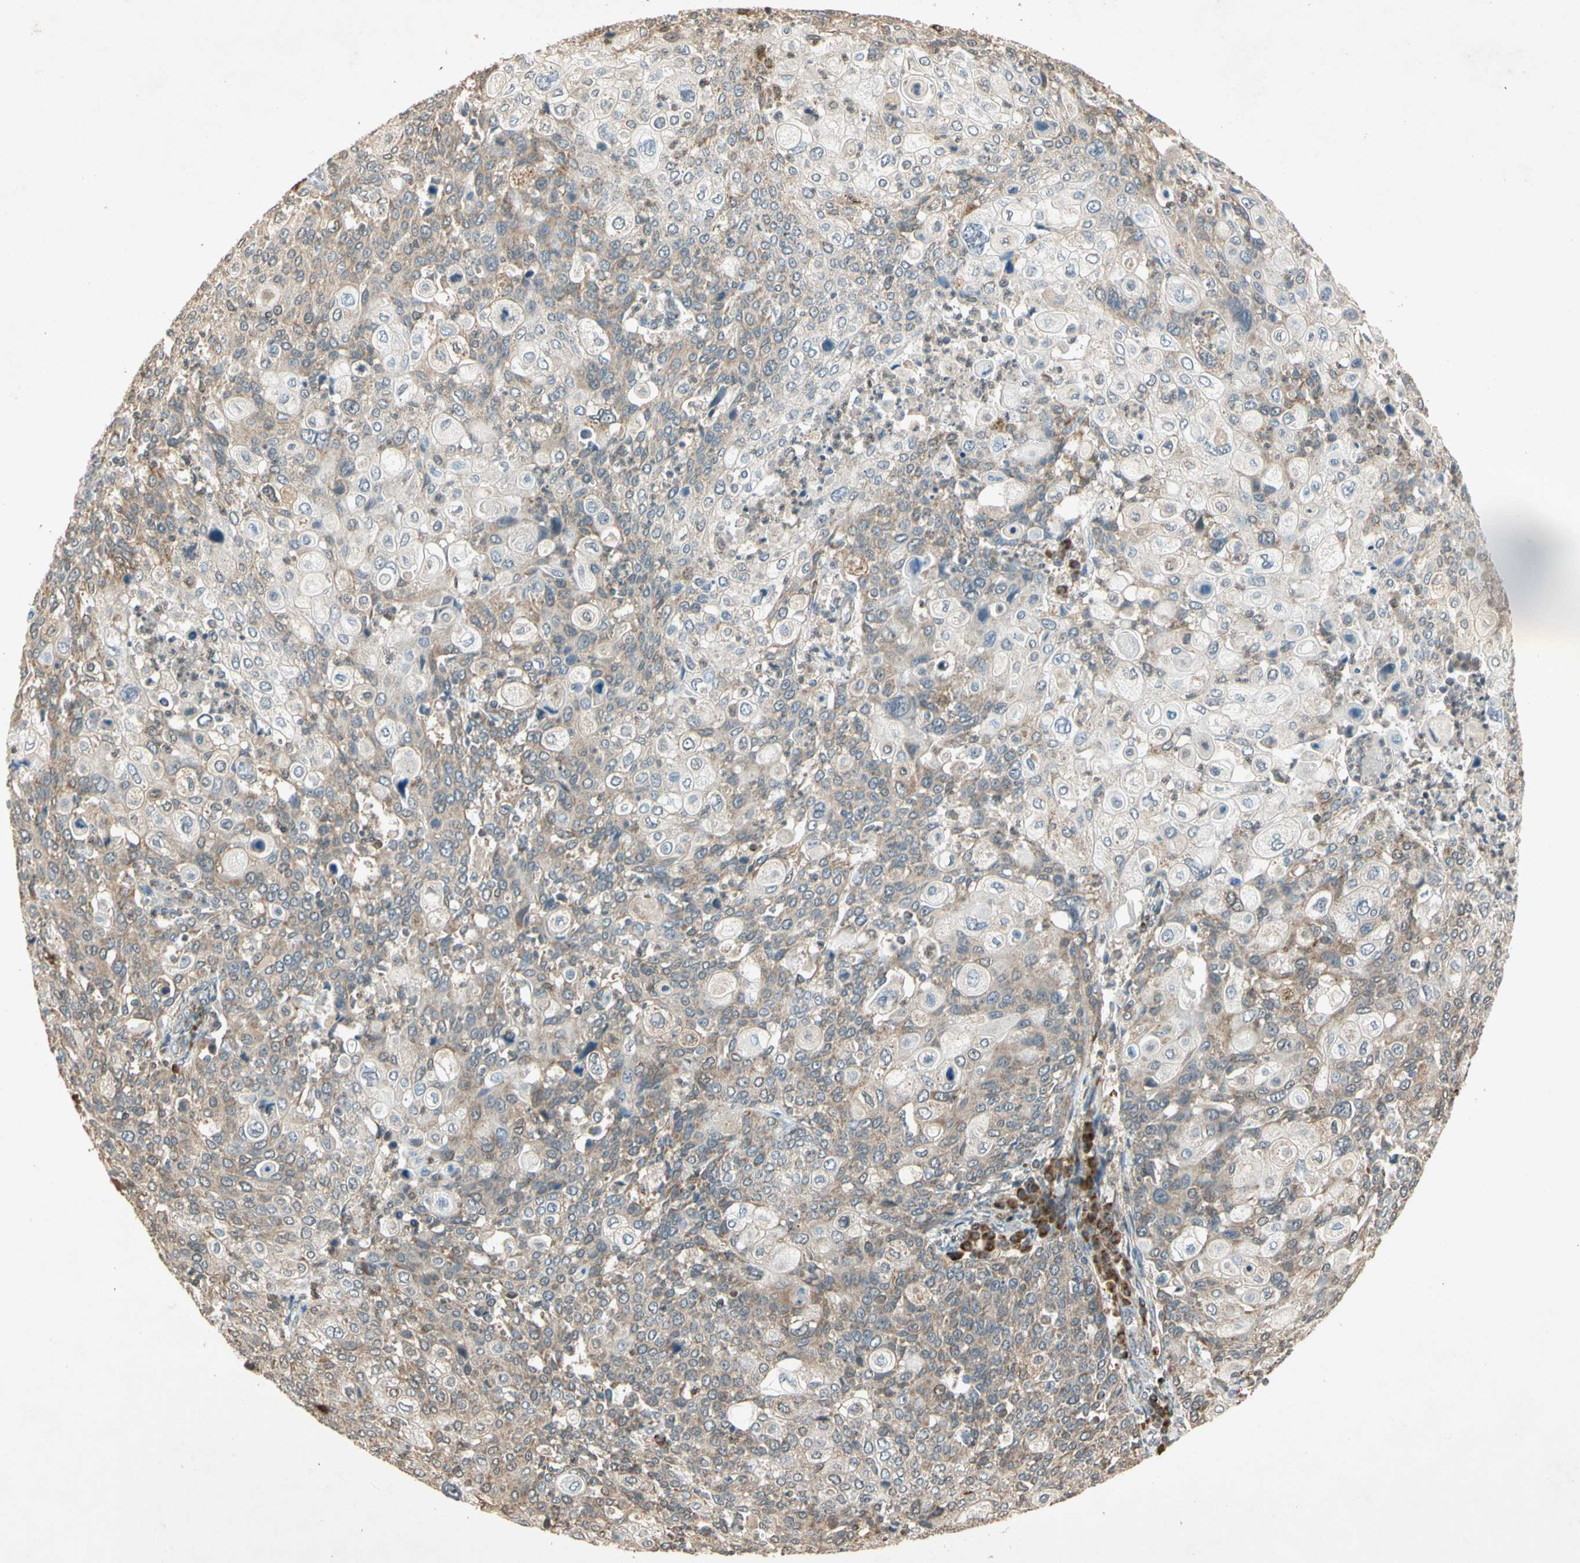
{"staining": {"intensity": "weak", "quantity": ">75%", "location": "cytoplasmic/membranous"}, "tissue": "cervical cancer", "cell_type": "Tumor cells", "image_type": "cancer", "snomed": [{"axis": "morphology", "description": "Squamous cell carcinoma, NOS"}, {"axis": "topography", "description": "Cervix"}], "caption": "Immunohistochemistry staining of cervical cancer, which reveals low levels of weak cytoplasmic/membranous expression in about >75% of tumor cells indicating weak cytoplasmic/membranous protein expression. The staining was performed using DAB (3,3'-diaminobenzidine) (brown) for protein detection and nuclei were counterstained in hematoxylin (blue).", "gene": "PRDX5", "patient": {"sex": "female", "age": 40}}